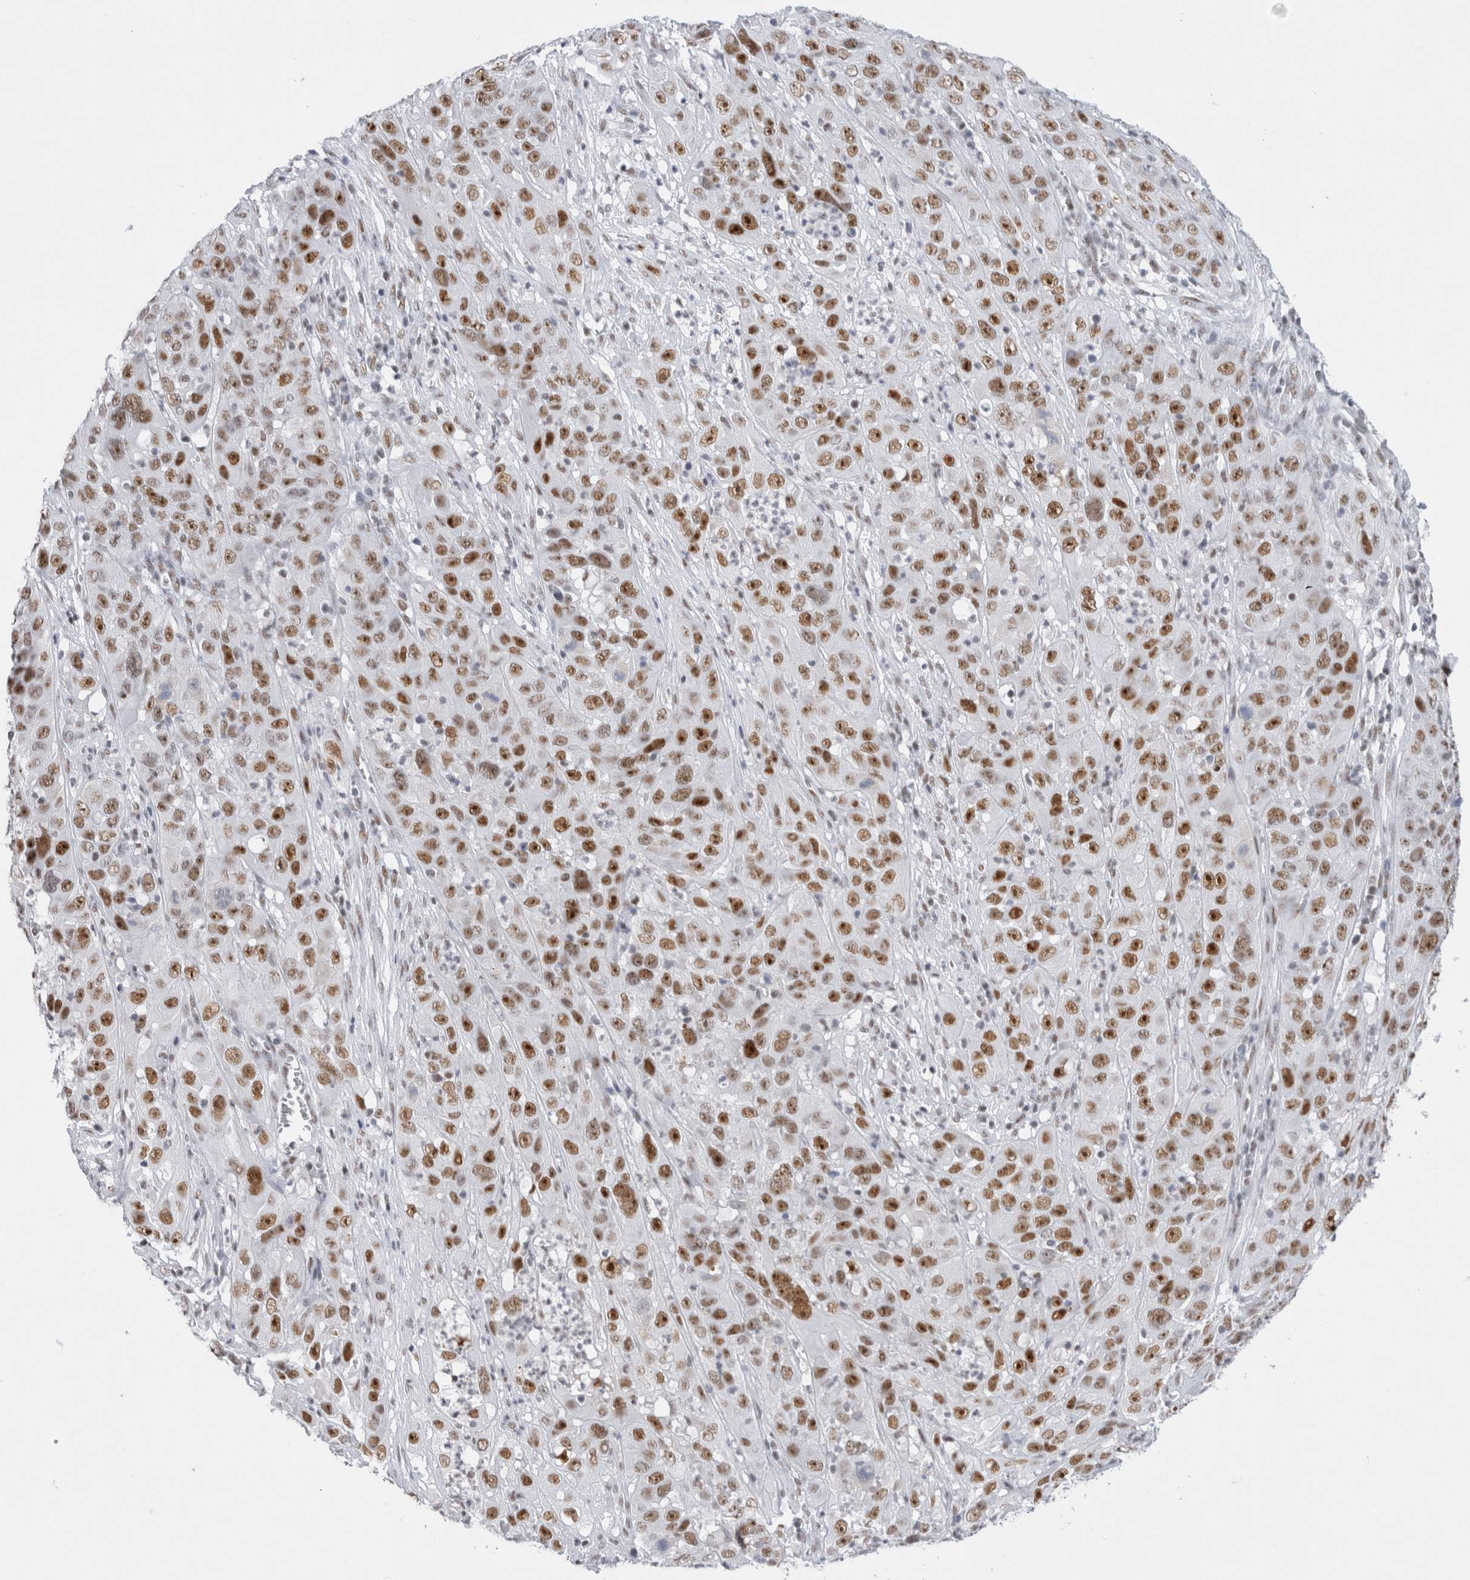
{"staining": {"intensity": "moderate", "quantity": ">75%", "location": "nuclear"}, "tissue": "cervical cancer", "cell_type": "Tumor cells", "image_type": "cancer", "snomed": [{"axis": "morphology", "description": "Squamous cell carcinoma, NOS"}, {"axis": "topography", "description": "Cervix"}], "caption": "Protein analysis of cervical cancer tissue shows moderate nuclear positivity in about >75% of tumor cells. (Brightfield microscopy of DAB IHC at high magnification).", "gene": "COPS7A", "patient": {"sex": "female", "age": 32}}